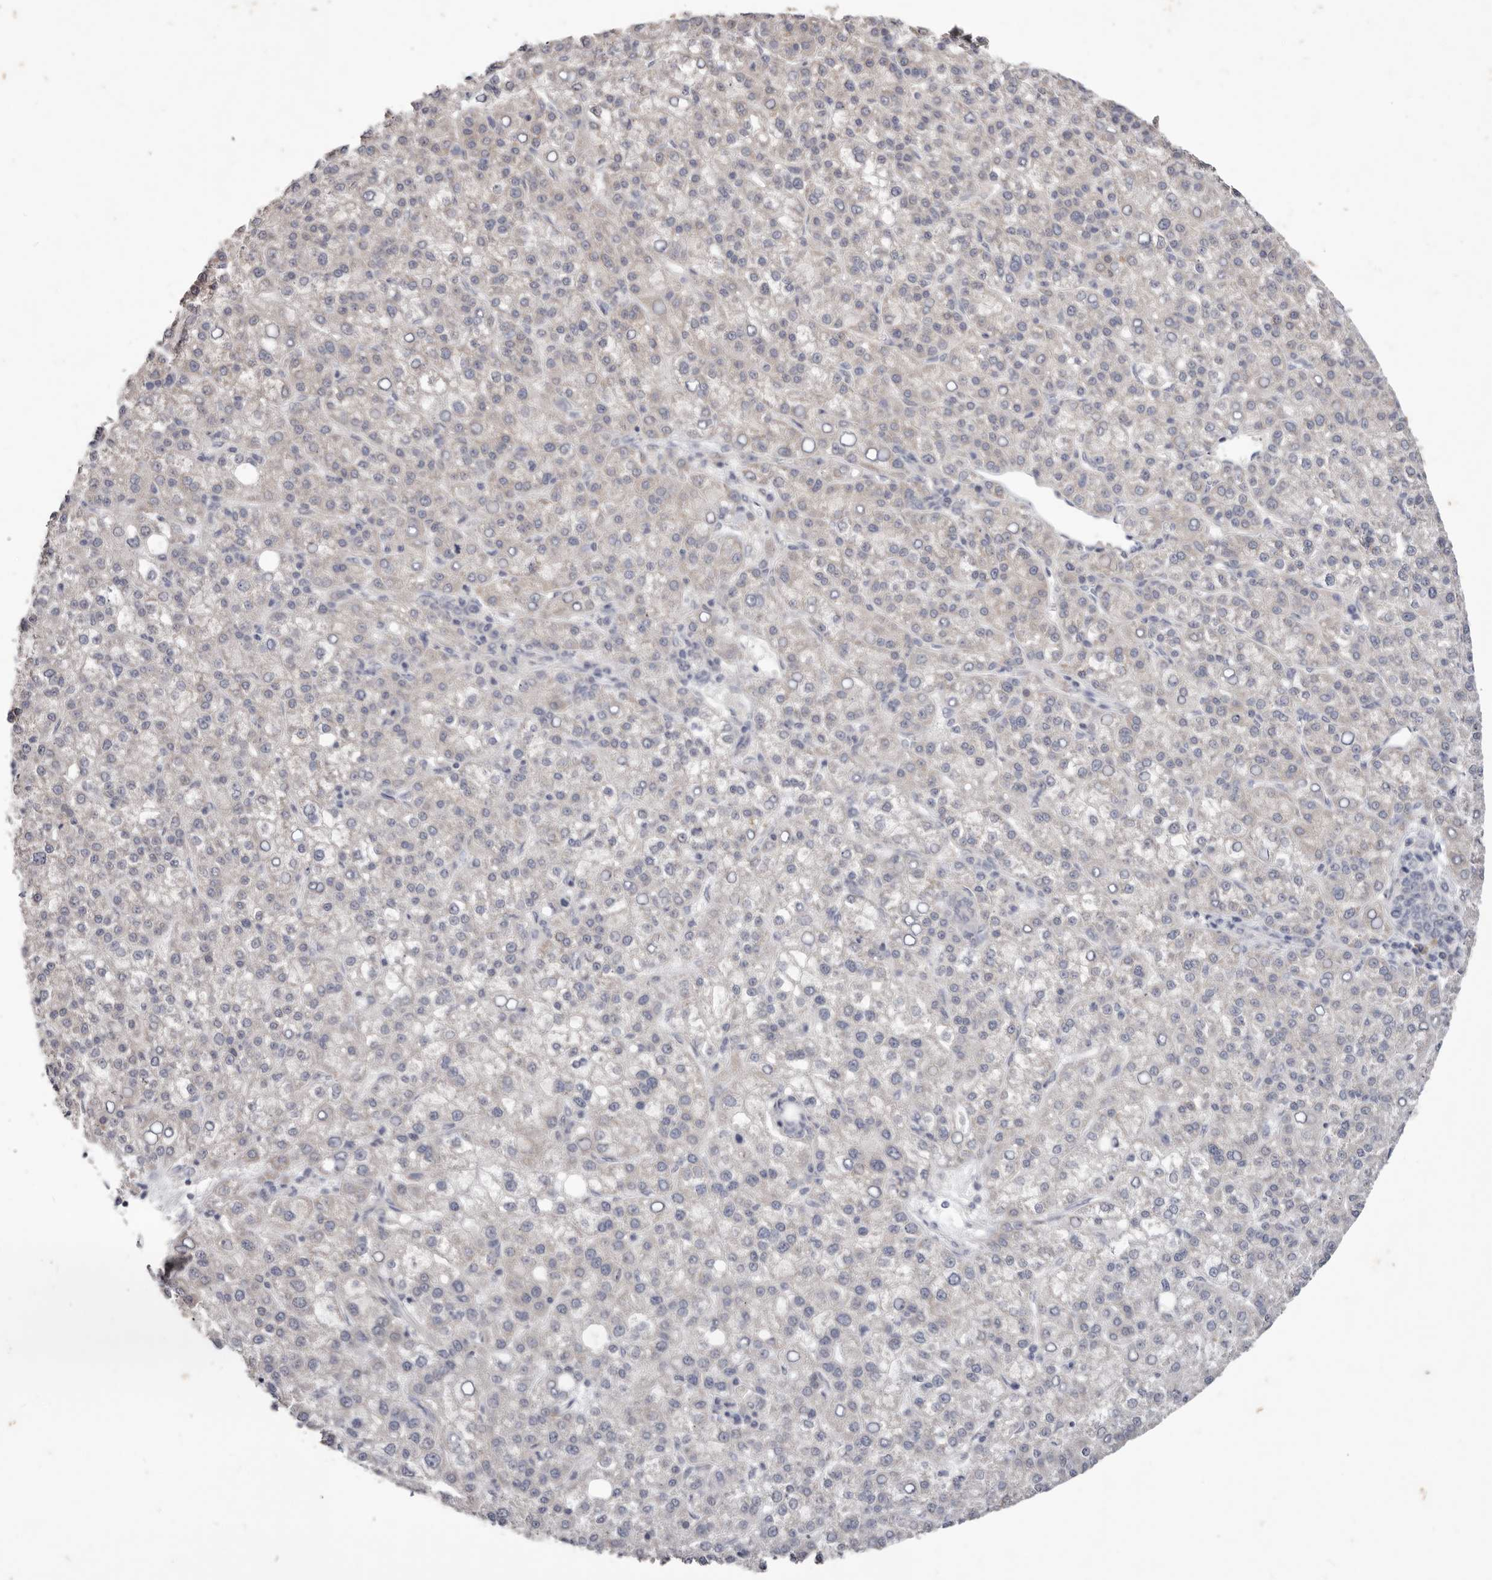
{"staining": {"intensity": "negative", "quantity": "none", "location": "none"}, "tissue": "liver cancer", "cell_type": "Tumor cells", "image_type": "cancer", "snomed": [{"axis": "morphology", "description": "Carcinoma, Hepatocellular, NOS"}, {"axis": "topography", "description": "Liver"}], "caption": "The histopathology image shows no significant positivity in tumor cells of liver cancer.", "gene": "WDR77", "patient": {"sex": "female", "age": 58}}